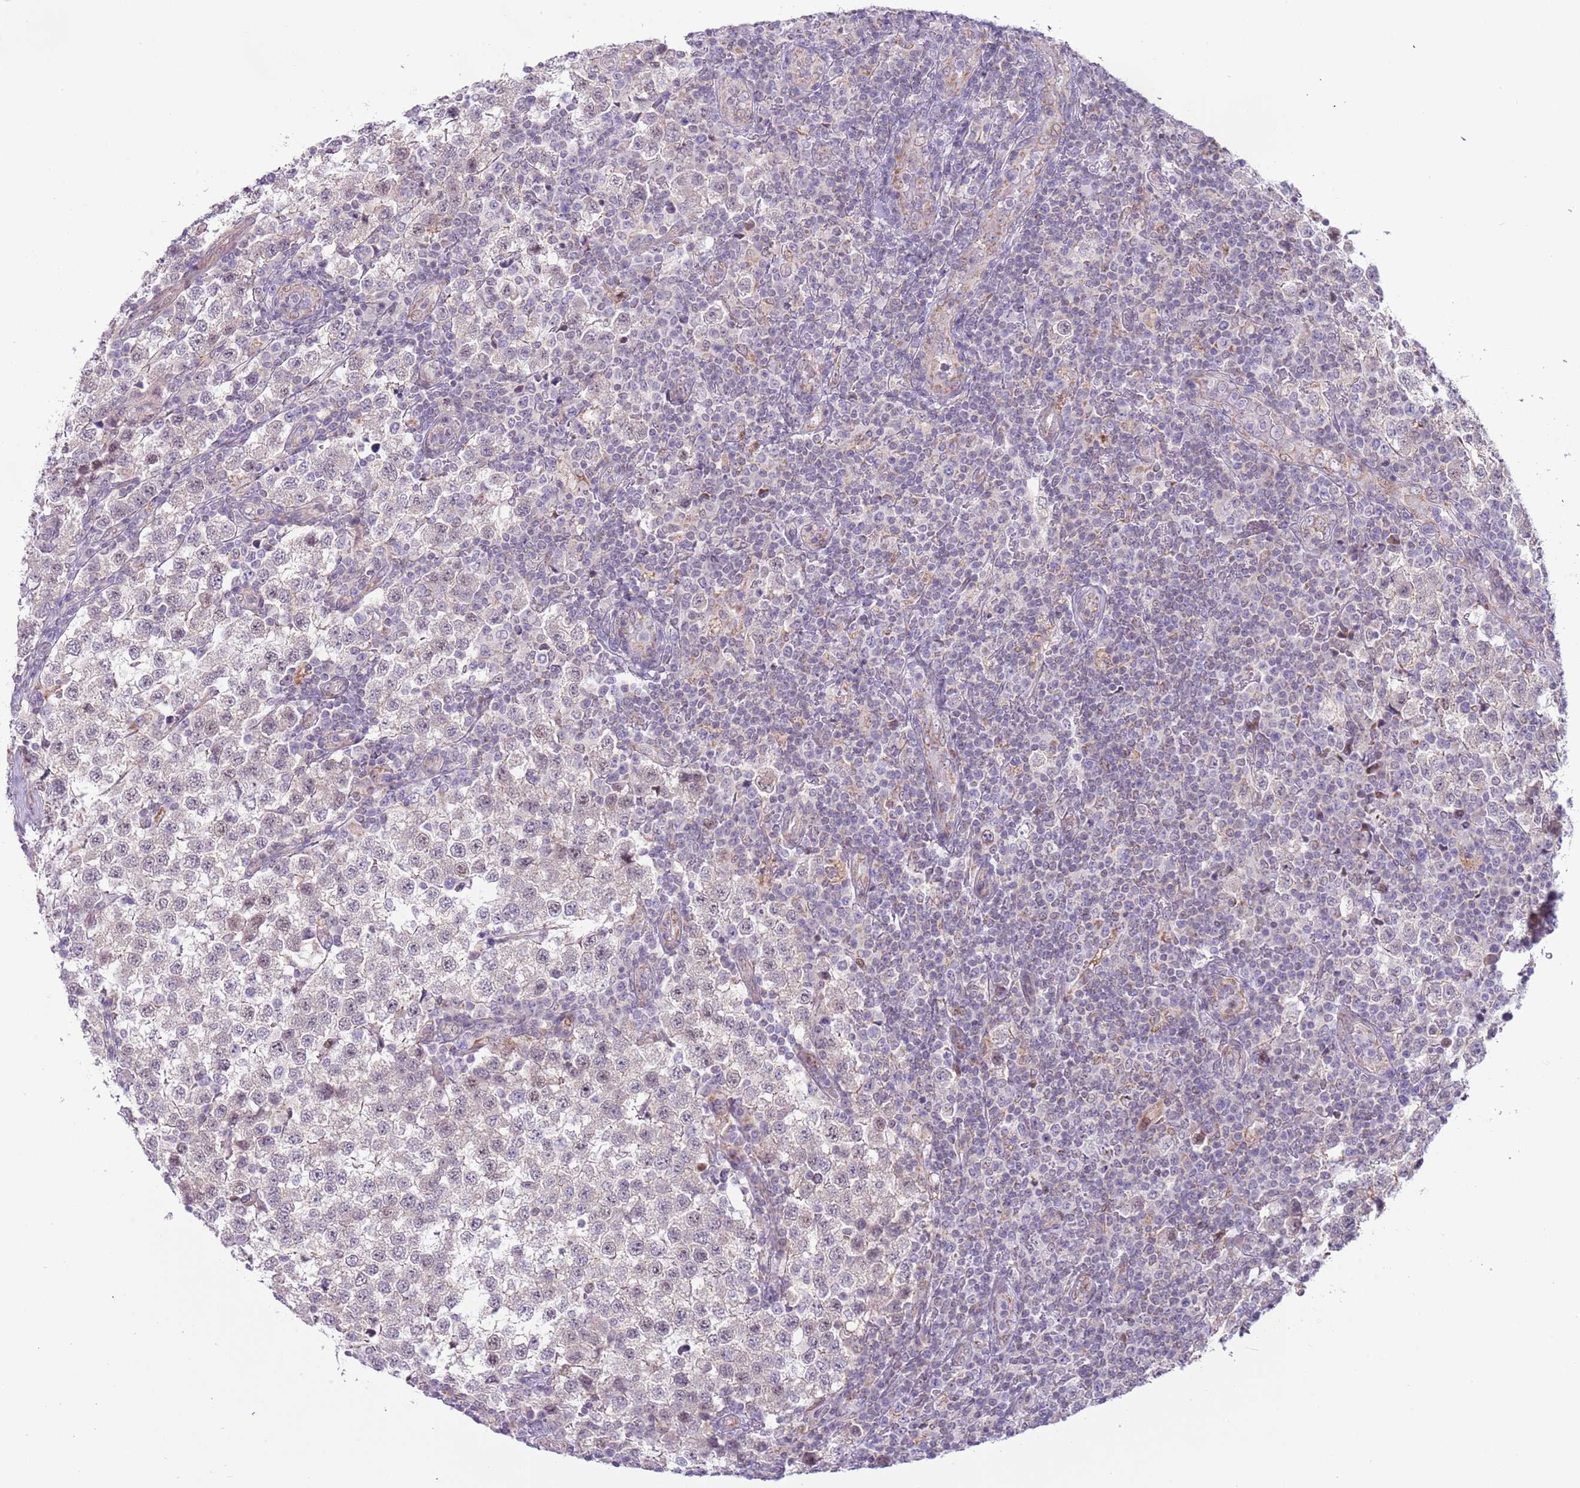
{"staining": {"intensity": "moderate", "quantity": "25%-75%", "location": "nuclear"}, "tissue": "testis cancer", "cell_type": "Tumor cells", "image_type": "cancer", "snomed": [{"axis": "morphology", "description": "Seminoma, NOS"}, {"axis": "topography", "description": "Testis"}], "caption": "Human seminoma (testis) stained for a protein (brown) reveals moderate nuclear positive positivity in about 25%-75% of tumor cells.", "gene": "MLLT11", "patient": {"sex": "male", "age": 34}}